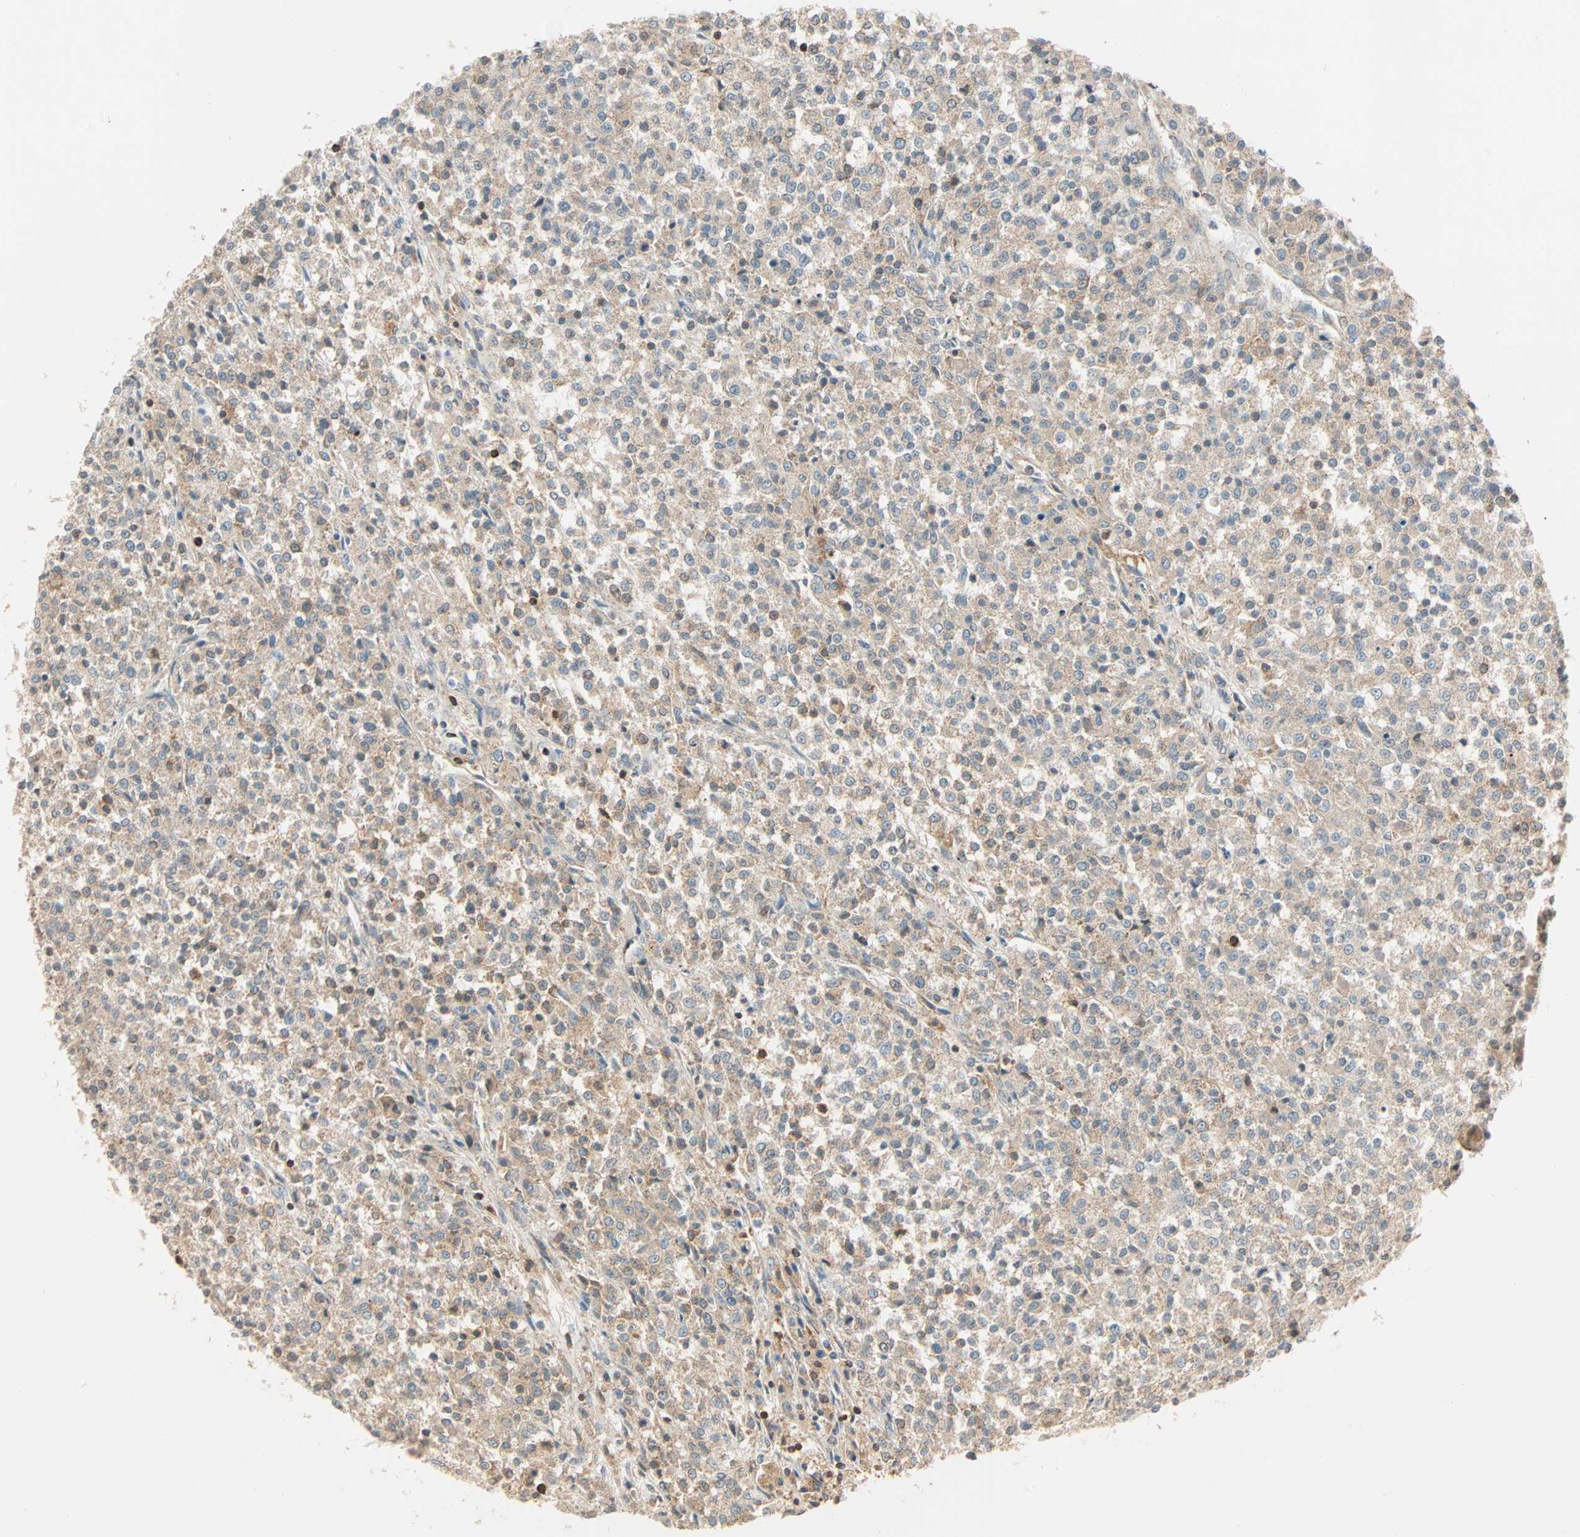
{"staining": {"intensity": "moderate", "quantity": ">75%", "location": "cytoplasmic/membranous"}, "tissue": "testis cancer", "cell_type": "Tumor cells", "image_type": "cancer", "snomed": [{"axis": "morphology", "description": "Seminoma, NOS"}, {"axis": "topography", "description": "Testis"}], "caption": "Testis seminoma tissue shows moderate cytoplasmic/membranous staining in about >75% of tumor cells", "gene": "PNPLA6", "patient": {"sex": "male", "age": 59}}